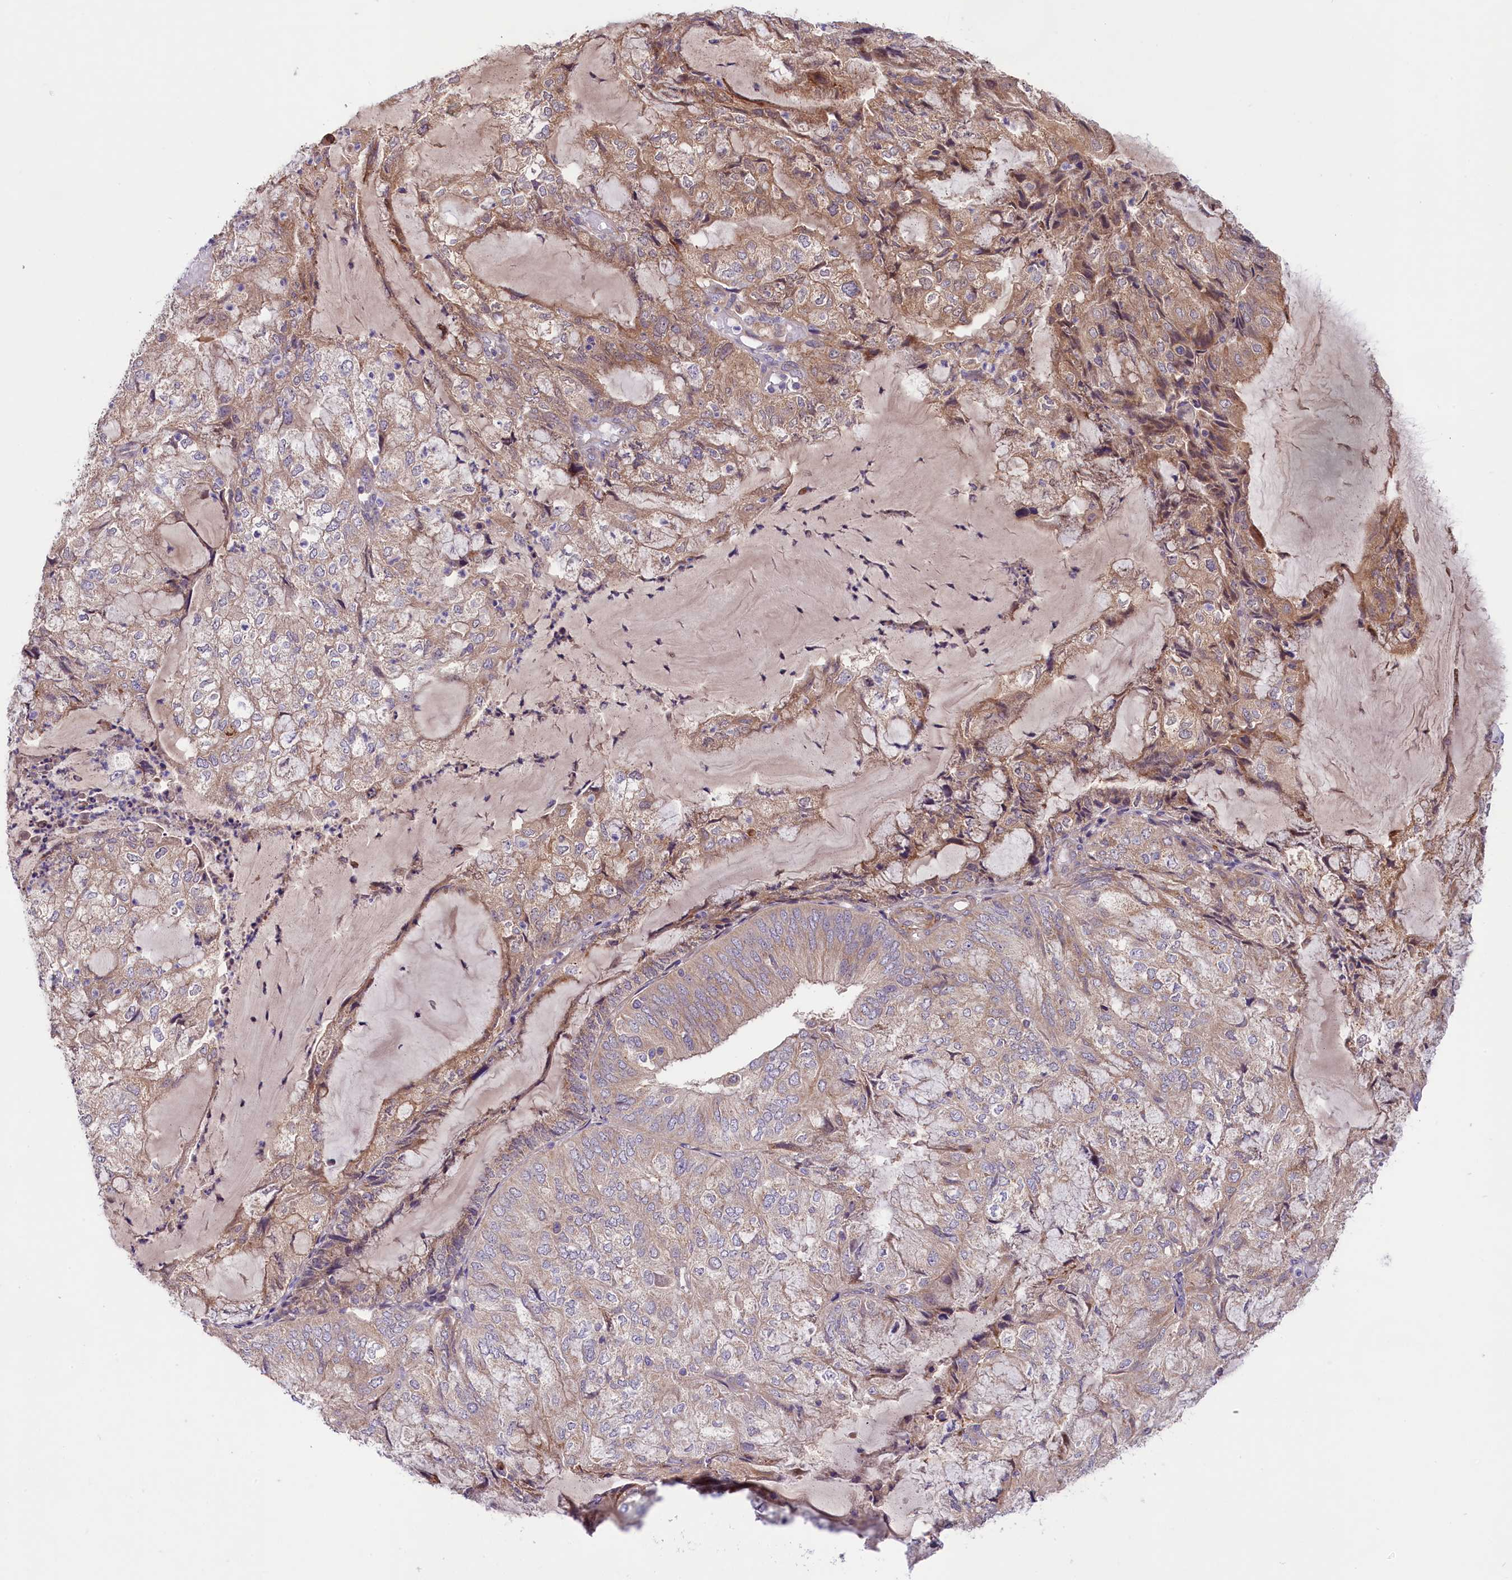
{"staining": {"intensity": "weak", "quantity": "25%-75%", "location": "cytoplasmic/membranous"}, "tissue": "endometrial cancer", "cell_type": "Tumor cells", "image_type": "cancer", "snomed": [{"axis": "morphology", "description": "Adenocarcinoma, NOS"}, {"axis": "topography", "description": "Endometrium"}], "caption": "A brown stain labels weak cytoplasmic/membranous positivity of a protein in endometrial adenocarcinoma tumor cells.", "gene": "COG8", "patient": {"sex": "female", "age": 81}}